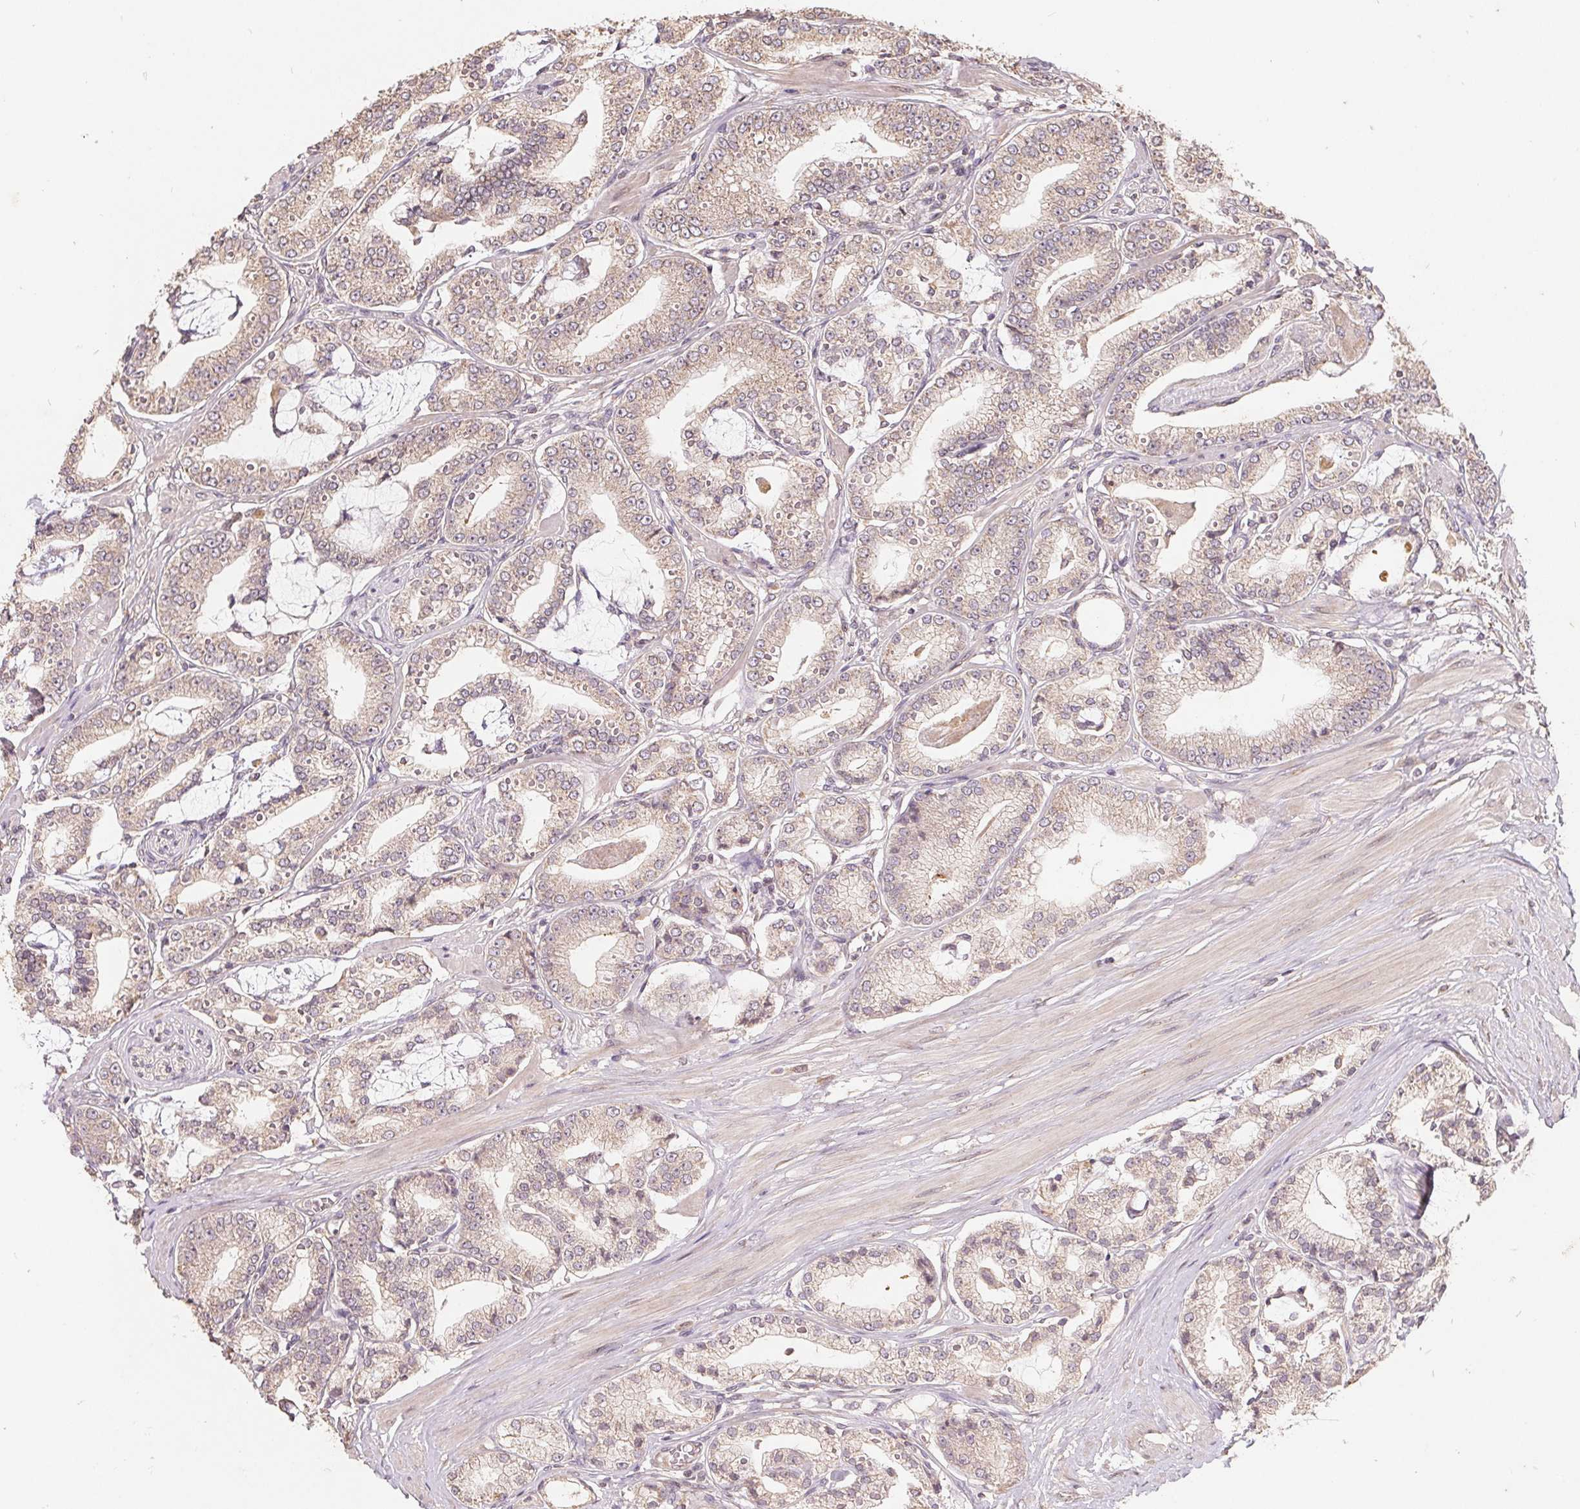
{"staining": {"intensity": "weak", "quantity": ">75%", "location": "cytoplasmic/membranous"}, "tissue": "prostate cancer", "cell_type": "Tumor cells", "image_type": "cancer", "snomed": [{"axis": "morphology", "description": "Adenocarcinoma, High grade"}, {"axis": "topography", "description": "Prostate"}], "caption": "Weak cytoplasmic/membranous protein staining is present in approximately >75% of tumor cells in high-grade adenocarcinoma (prostate).", "gene": "CDIPT", "patient": {"sex": "male", "age": 71}}